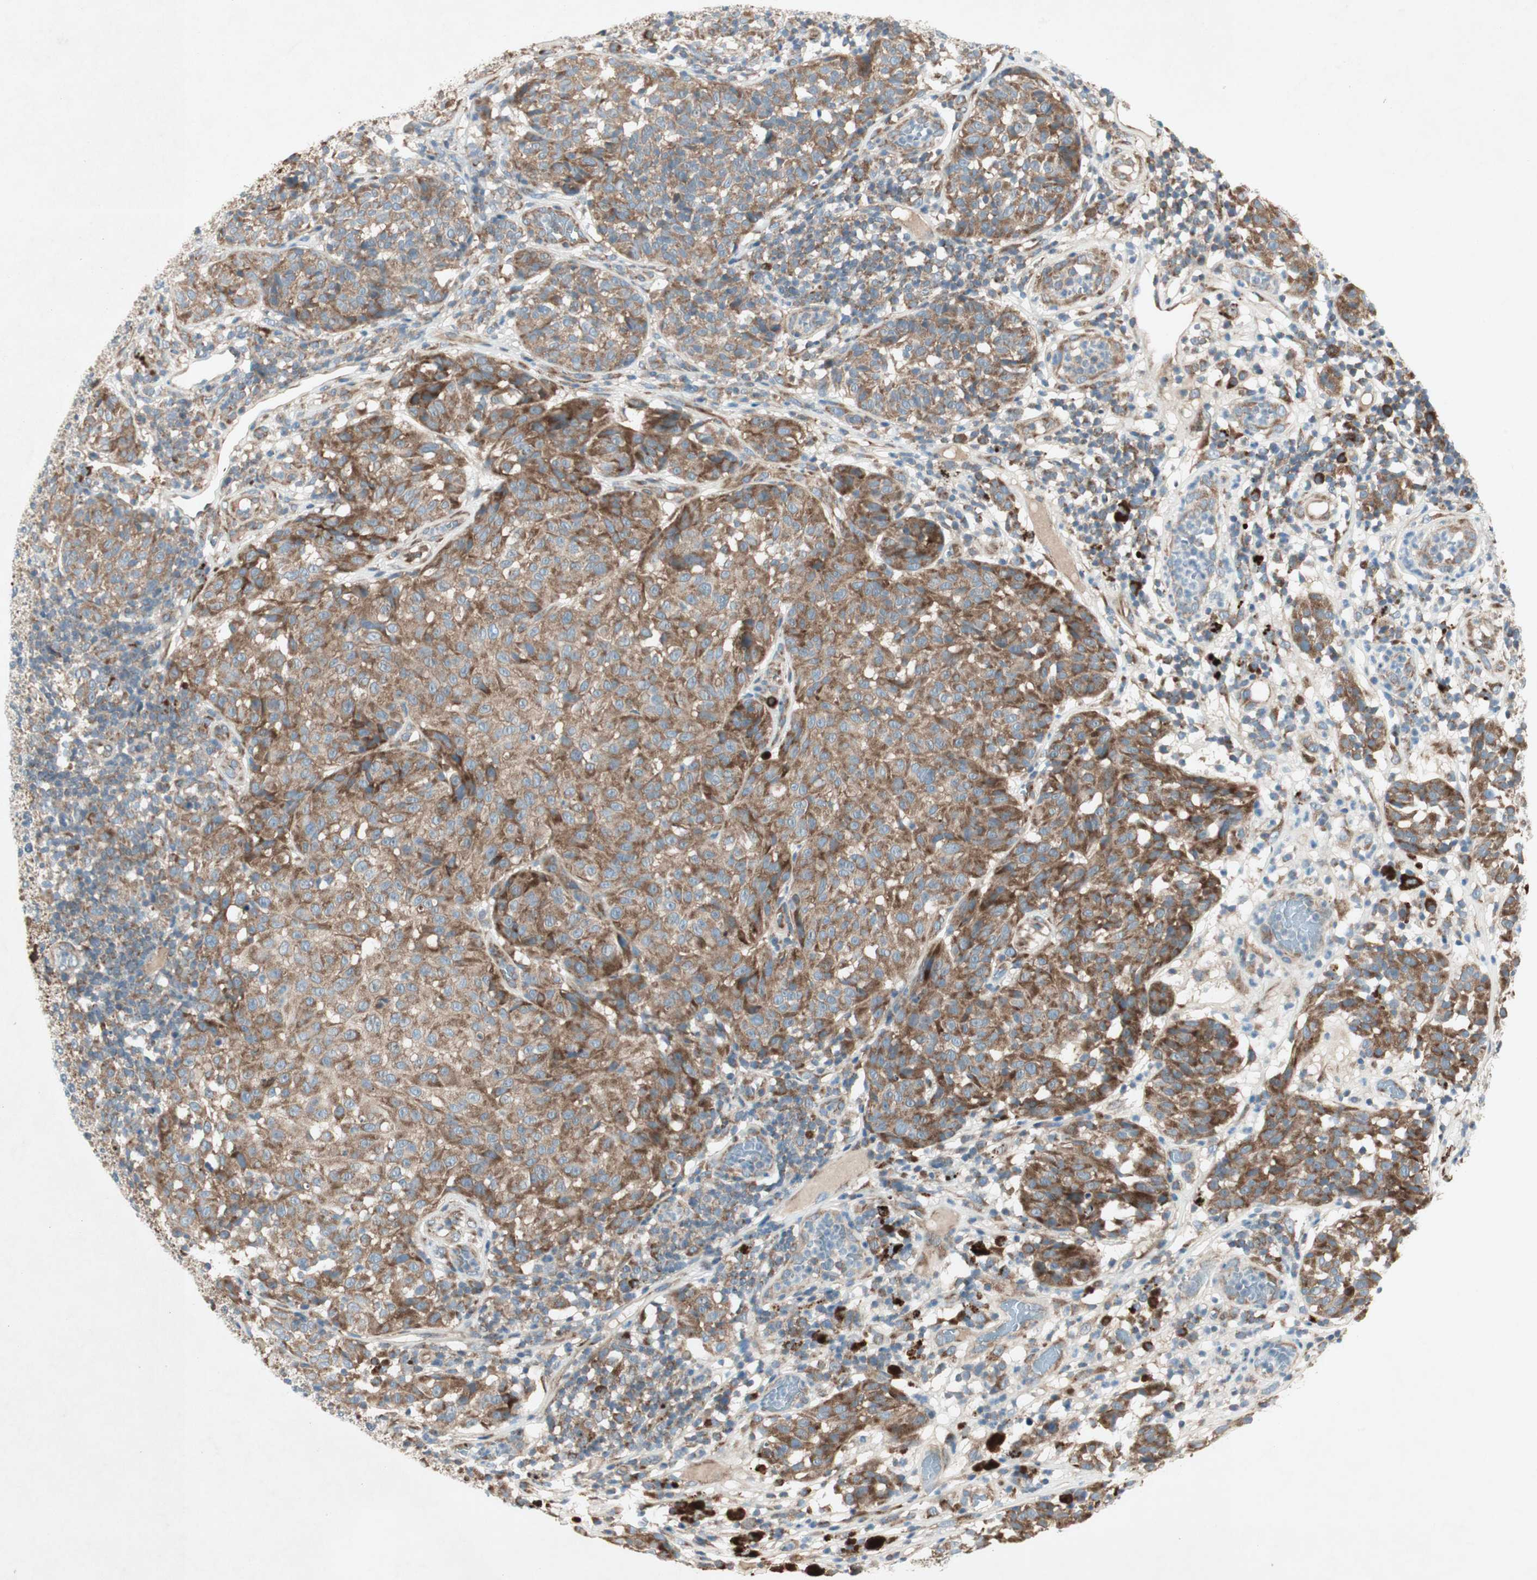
{"staining": {"intensity": "strong", "quantity": ">75%", "location": "cytoplasmic/membranous"}, "tissue": "melanoma", "cell_type": "Tumor cells", "image_type": "cancer", "snomed": [{"axis": "morphology", "description": "Malignant melanoma, NOS"}, {"axis": "topography", "description": "Skin"}], "caption": "Immunohistochemical staining of human melanoma shows strong cytoplasmic/membranous protein expression in about >75% of tumor cells.", "gene": "RPL23", "patient": {"sex": "female", "age": 46}}